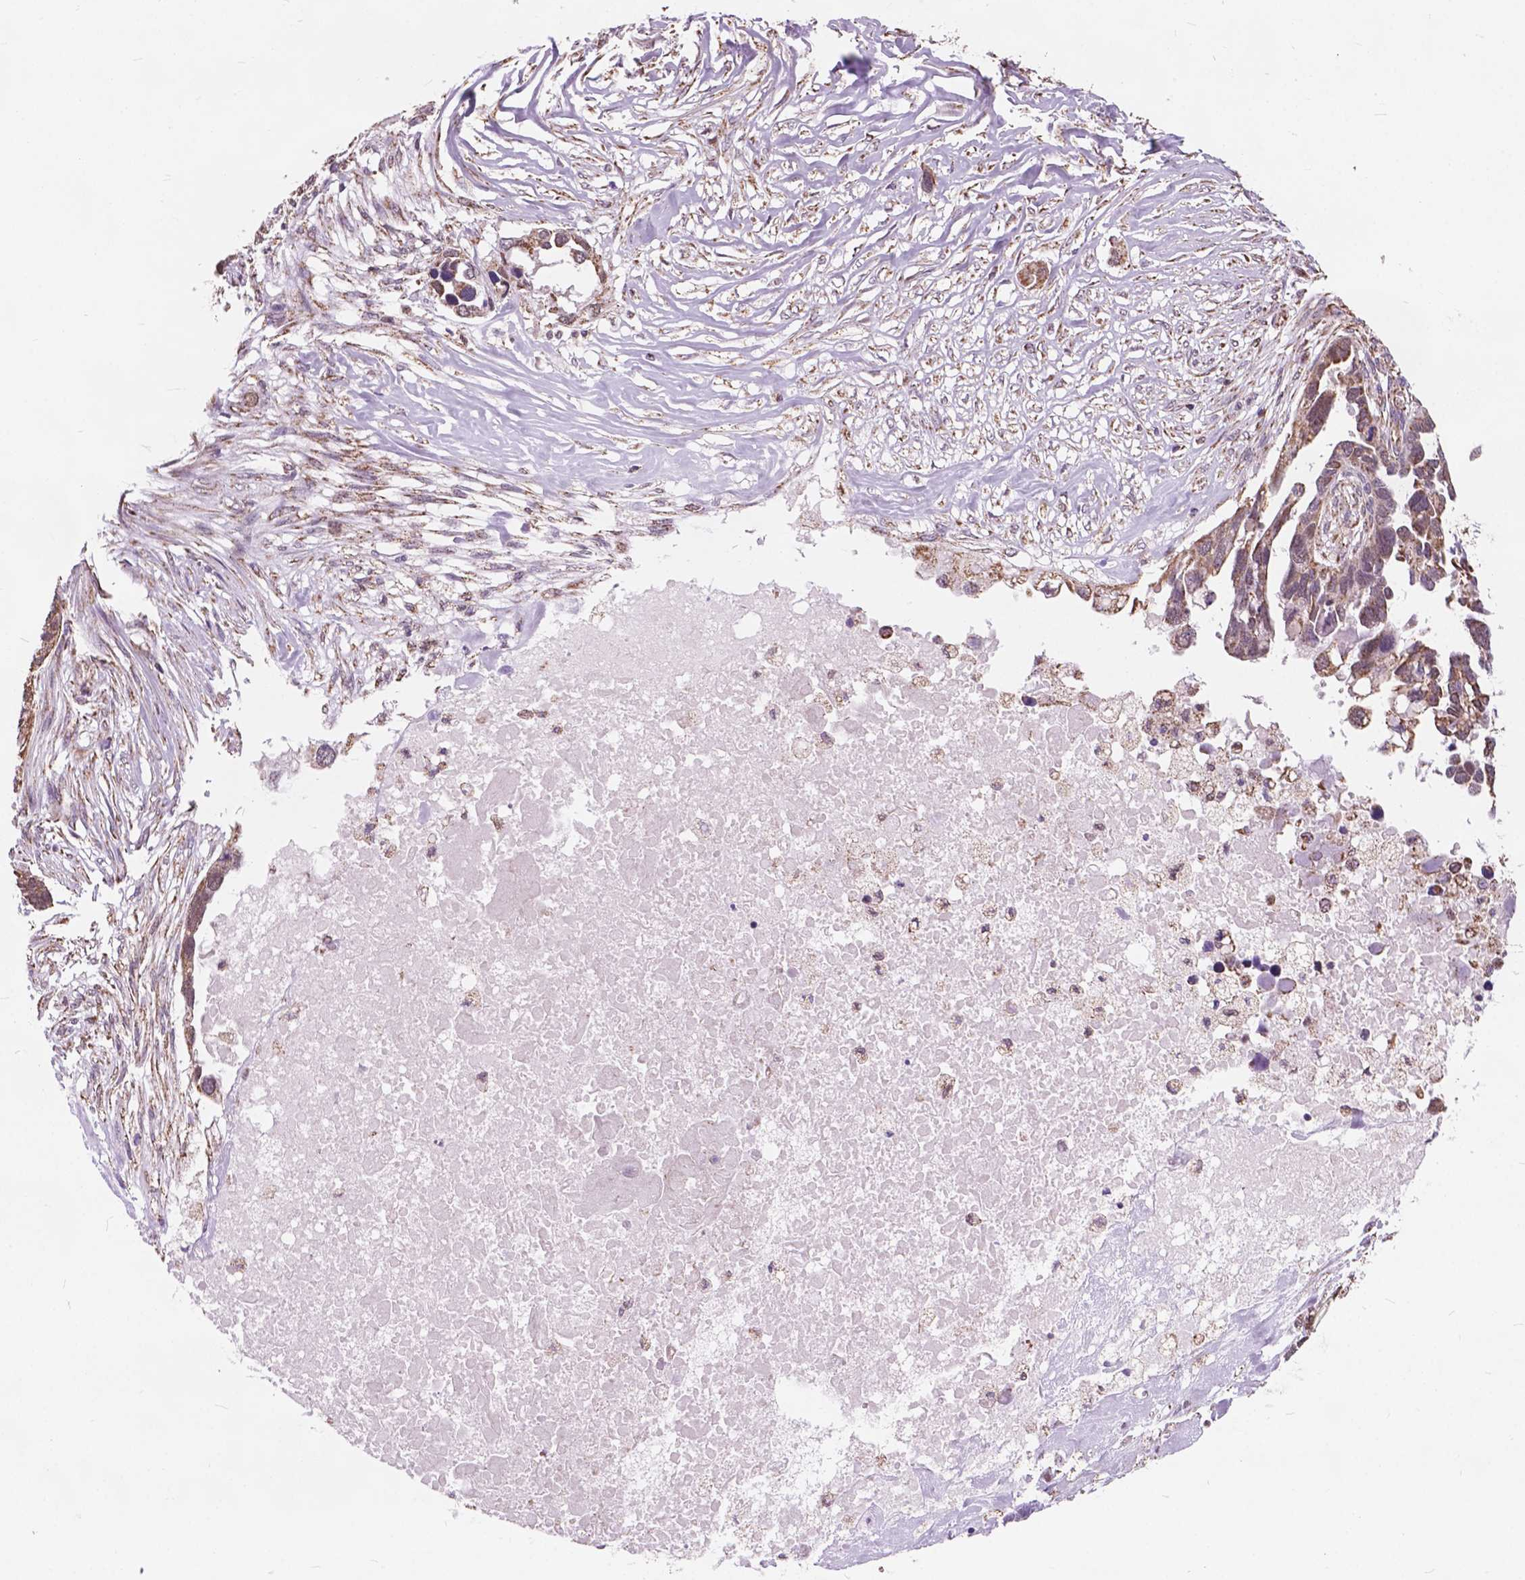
{"staining": {"intensity": "moderate", "quantity": ">75%", "location": "cytoplasmic/membranous,nuclear"}, "tissue": "ovarian cancer", "cell_type": "Tumor cells", "image_type": "cancer", "snomed": [{"axis": "morphology", "description": "Cystadenocarcinoma, serous, NOS"}, {"axis": "topography", "description": "Ovary"}], "caption": "Immunohistochemistry (IHC) (DAB (3,3'-diaminobenzidine)) staining of ovarian cancer demonstrates moderate cytoplasmic/membranous and nuclear protein staining in approximately >75% of tumor cells.", "gene": "SCOC", "patient": {"sex": "female", "age": 54}}